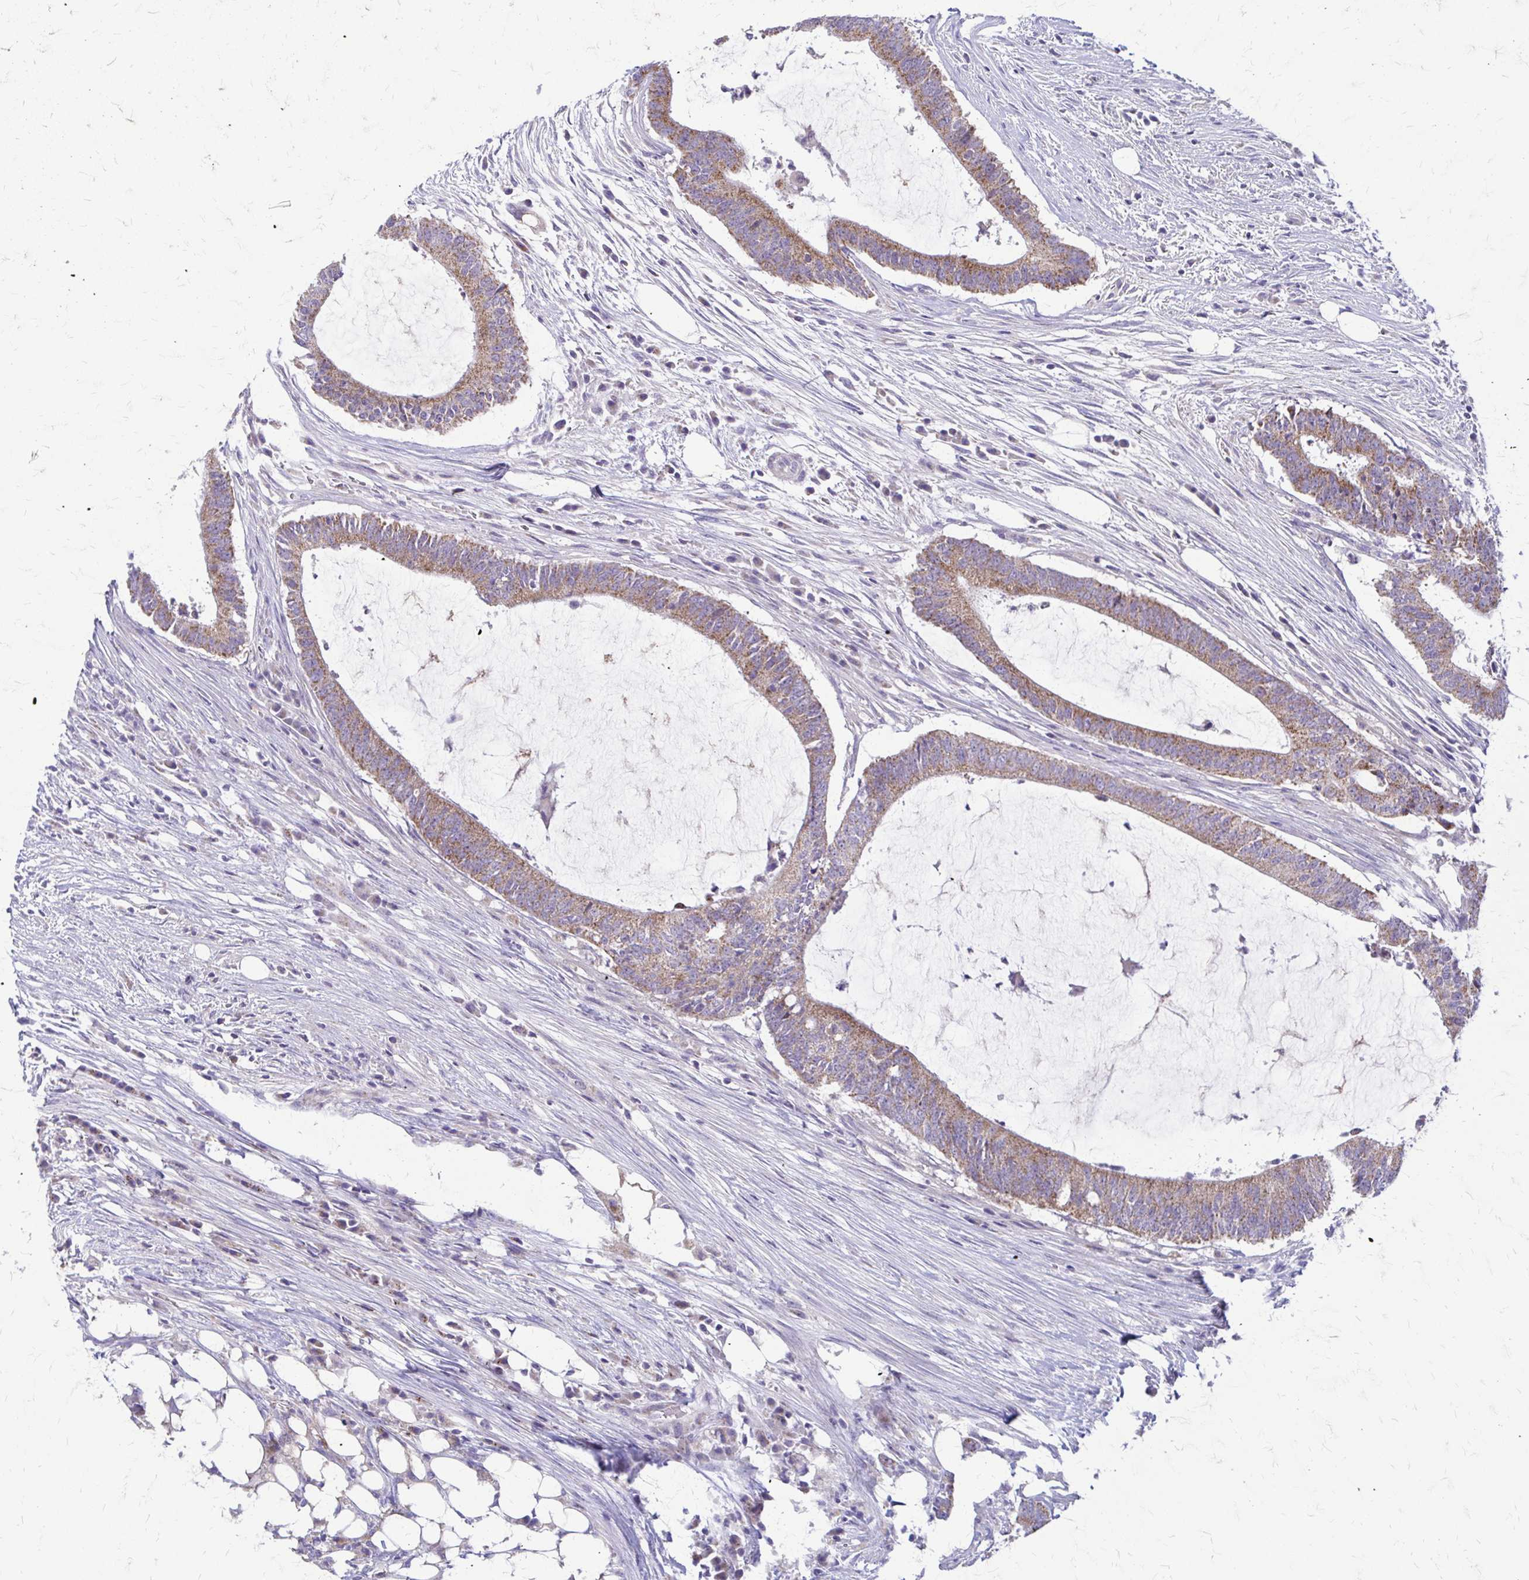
{"staining": {"intensity": "moderate", "quantity": ">75%", "location": "cytoplasmic/membranous"}, "tissue": "colorectal cancer", "cell_type": "Tumor cells", "image_type": "cancer", "snomed": [{"axis": "morphology", "description": "Adenocarcinoma, NOS"}, {"axis": "topography", "description": "Colon"}], "caption": "A high-resolution micrograph shows IHC staining of colorectal cancer, which shows moderate cytoplasmic/membranous expression in approximately >75% of tumor cells. The staining is performed using DAB brown chromogen to label protein expression. The nuclei are counter-stained blue using hematoxylin.", "gene": "SAMD13", "patient": {"sex": "female", "age": 43}}